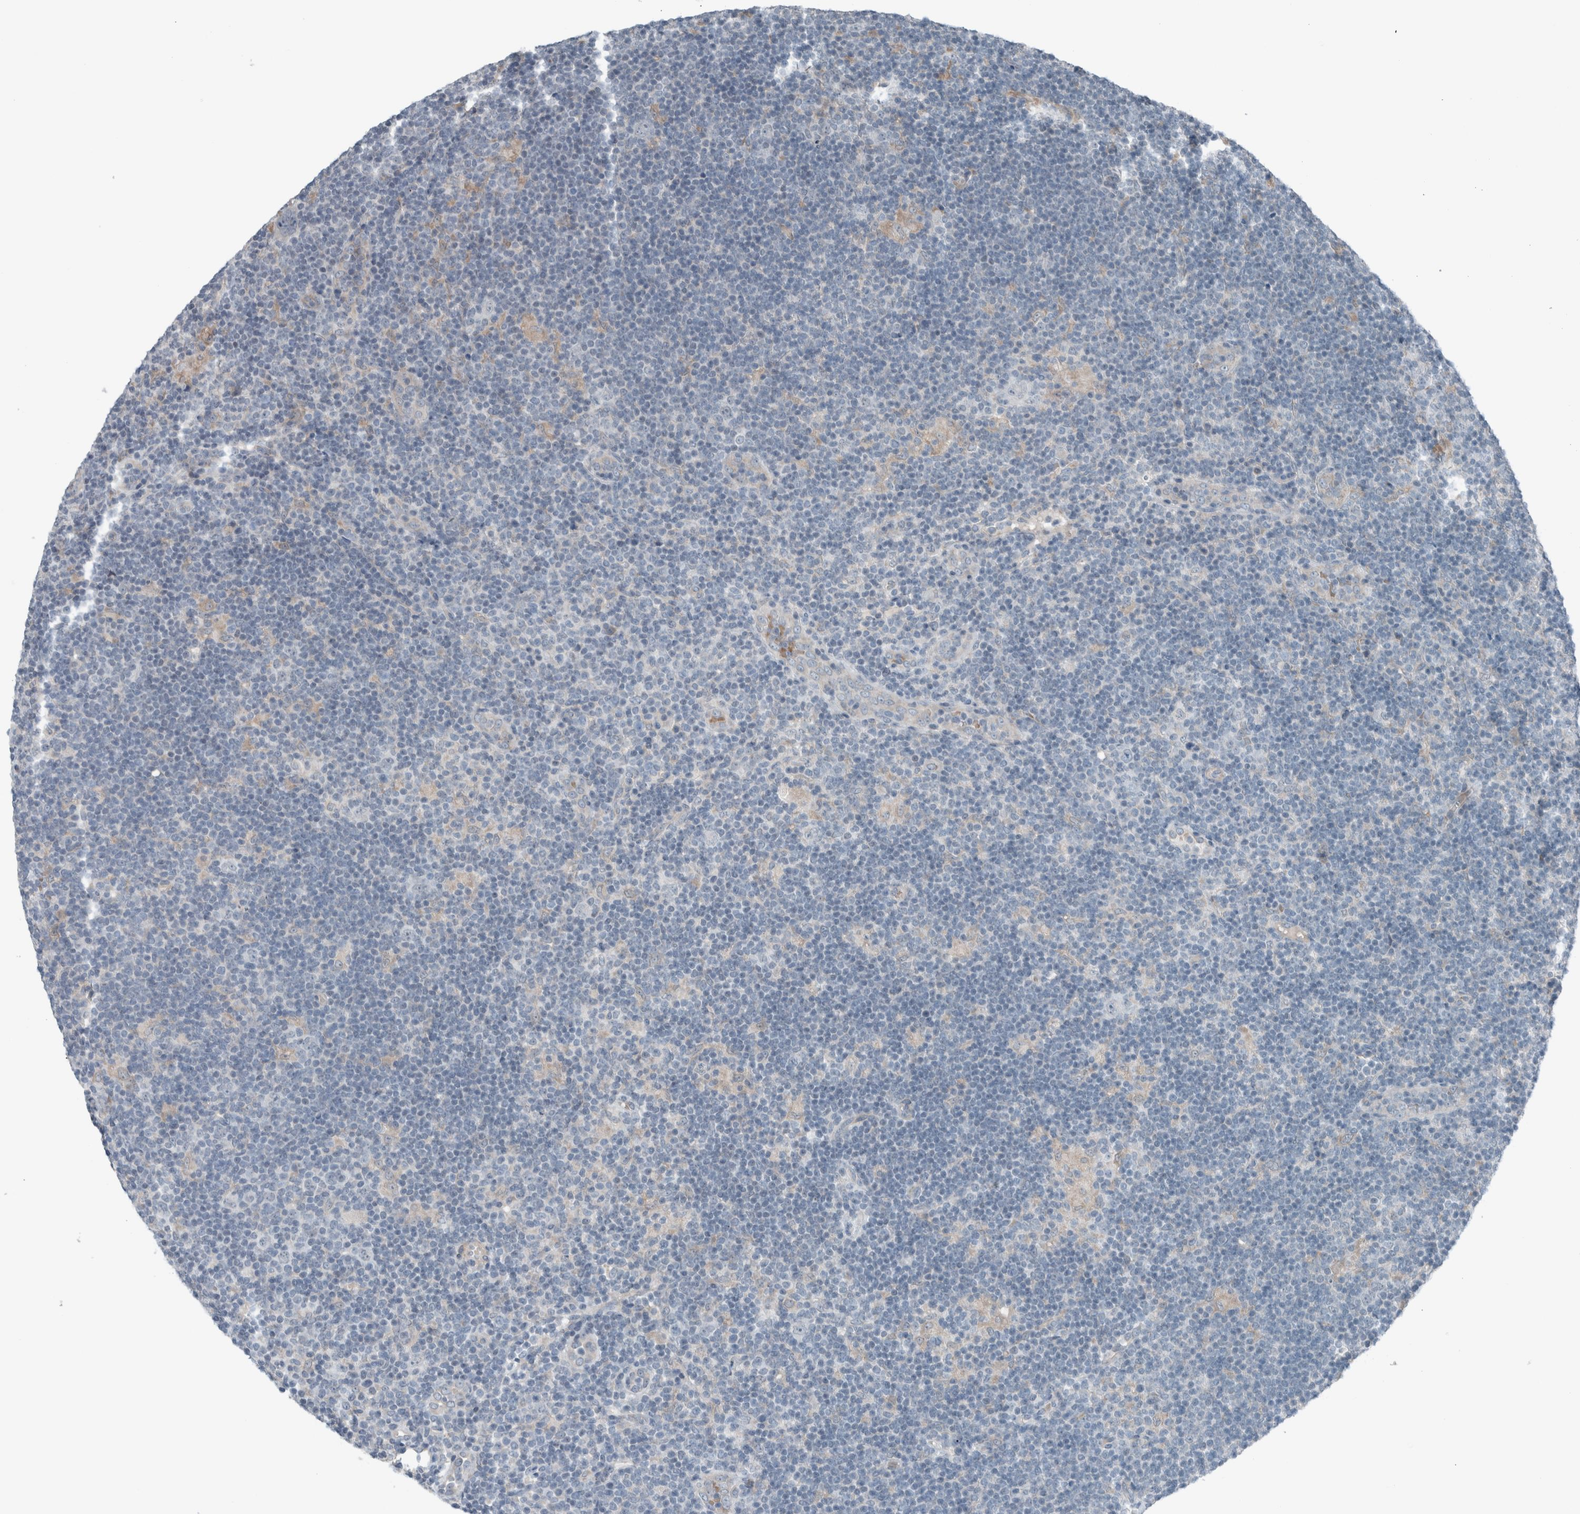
{"staining": {"intensity": "negative", "quantity": "none", "location": "none"}, "tissue": "lymphoma", "cell_type": "Tumor cells", "image_type": "cancer", "snomed": [{"axis": "morphology", "description": "Hodgkin's disease, NOS"}, {"axis": "topography", "description": "Lymph node"}], "caption": "Lymphoma was stained to show a protein in brown. There is no significant positivity in tumor cells.", "gene": "JADE2", "patient": {"sex": "female", "age": 57}}